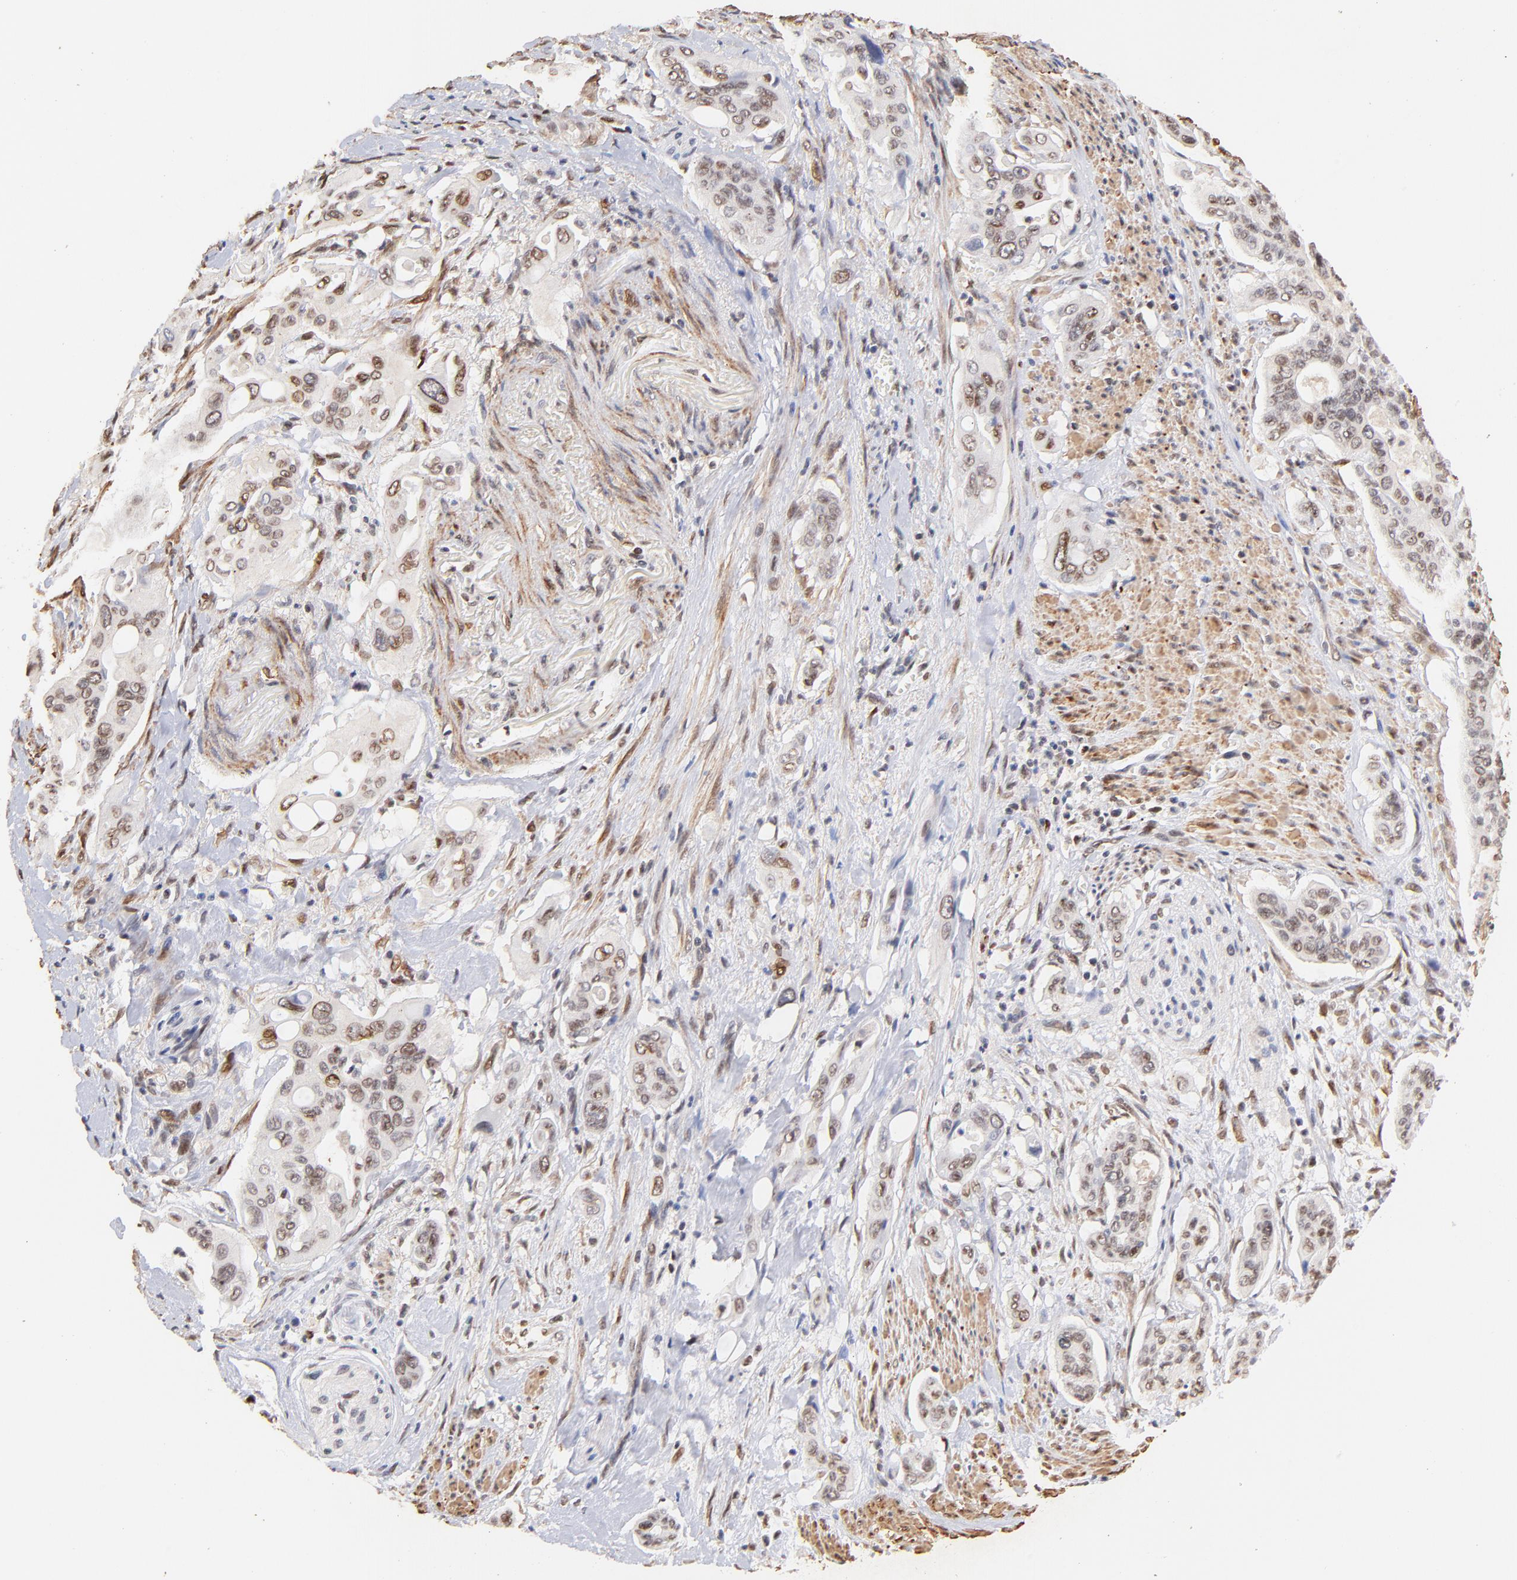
{"staining": {"intensity": "moderate", "quantity": "25%-75%", "location": "cytoplasmic/membranous,nuclear"}, "tissue": "pancreatic cancer", "cell_type": "Tumor cells", "image_type": "cancer", "snomed": [{"axis": "morphology", "description": "Adenocarcinoma, NOS"}, {"axis": "topography", "description": "Pancreas"}], "caption": "Pancreatic cancer stained with a brown dye exhibits moderate cytoplasmic/membranous and nuclear positive staining in approximately 25%-75% of tumor cells.", "gene": "ZFP92", "patient": {"sex": "male", "age": 77}}